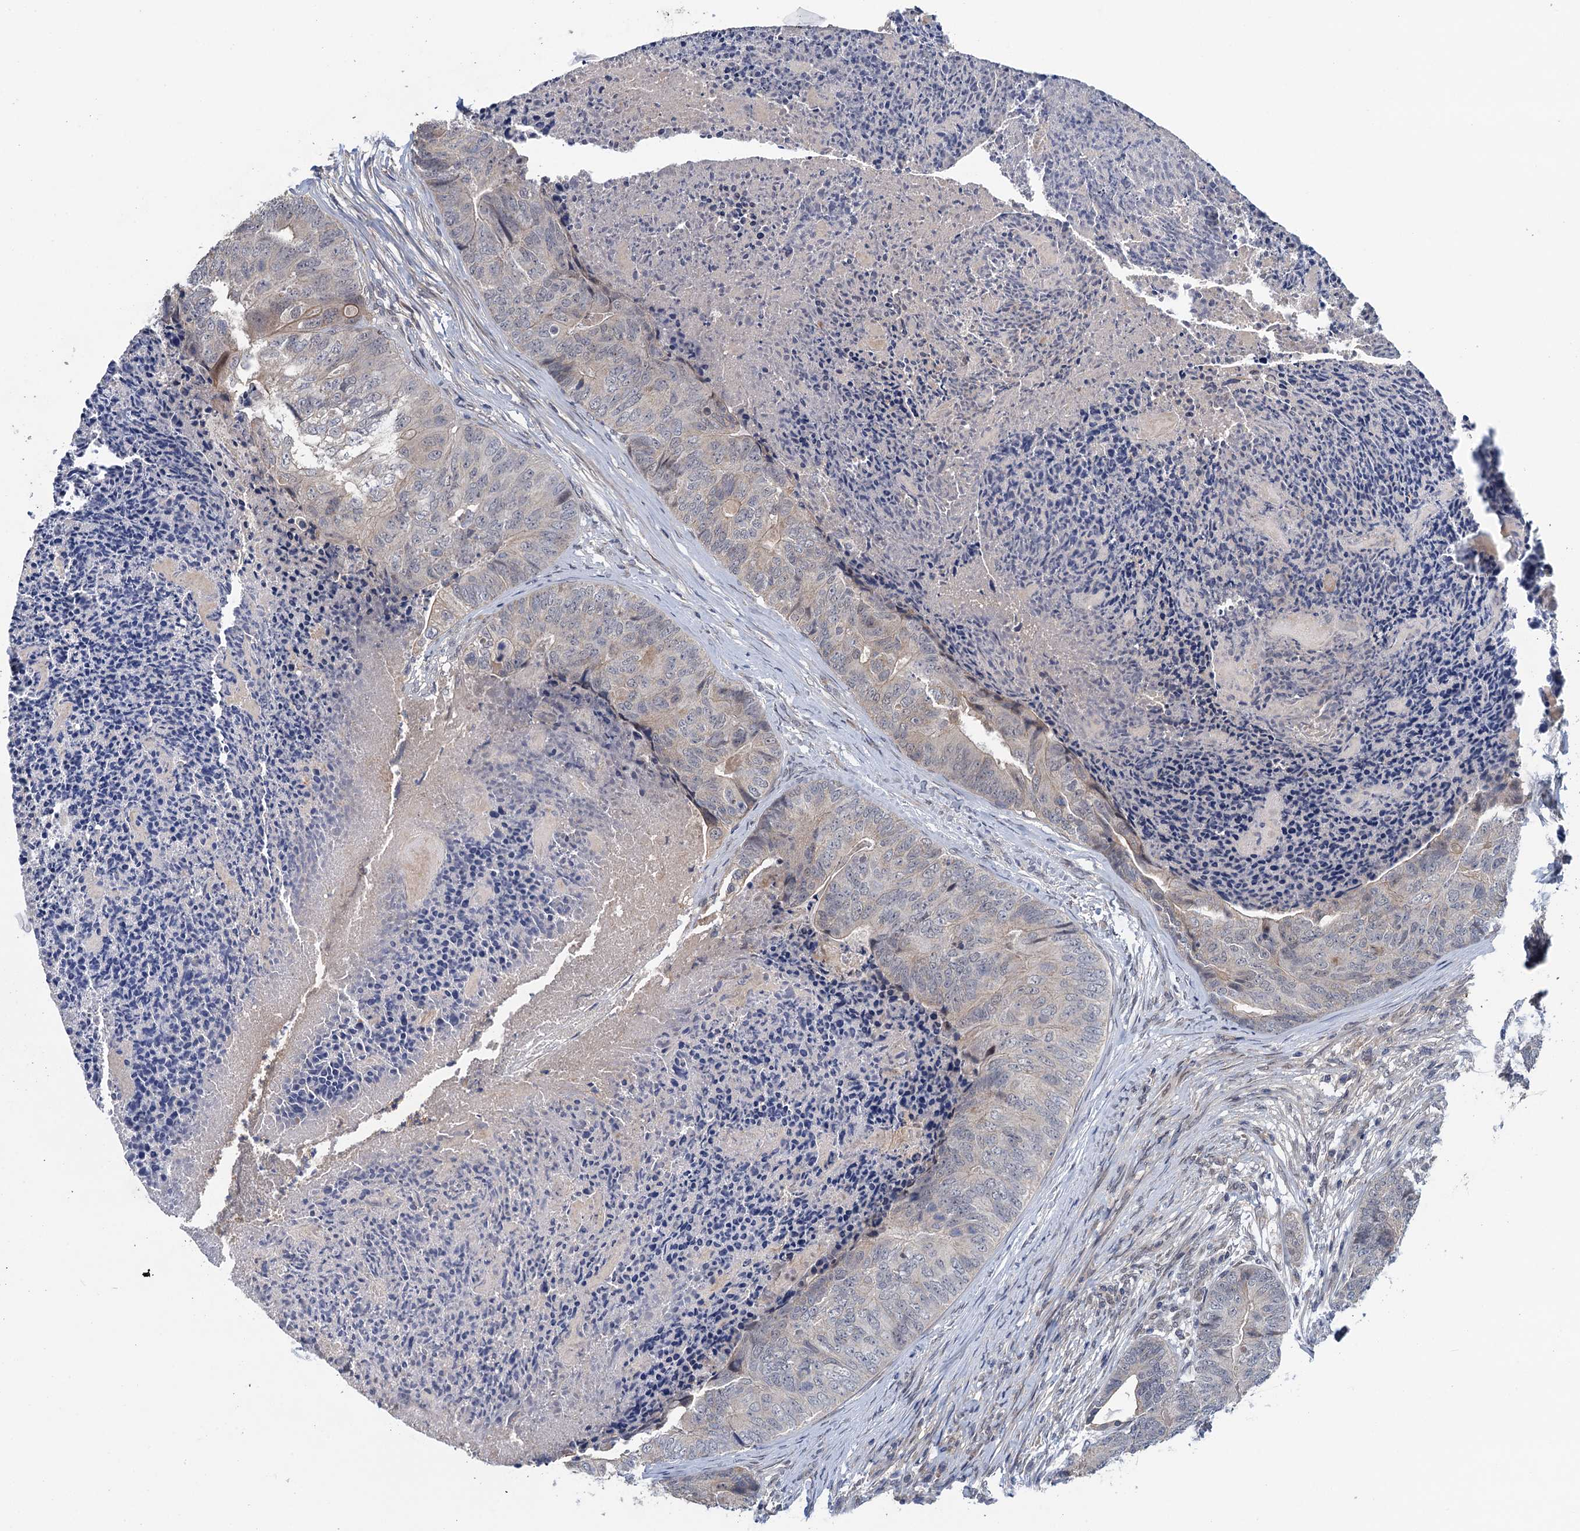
{"staining": {"intensity": "negative", "quantity": "none", "location": "none"}, "tissue": "colorectal cancer", "cell_type": "Tumor cells", "image_type": "cancer", "snomed": [{"axis": "morphology", "description": "Adenocarcinoma, NOS"}, {"axis": "topography", "description": "Colon"}], "caption": "An image of colorectal cancer (adenocarcinoma) stained for a protein displays no brown staining in tumor cells. The staining is performed using DAB (3,3'-diaminobenzidine) brown chromogen with nuclei counter-stained in using hematoxylin.", "gene": "MDM1", "patient": {"sex": "female", "age": 67}}